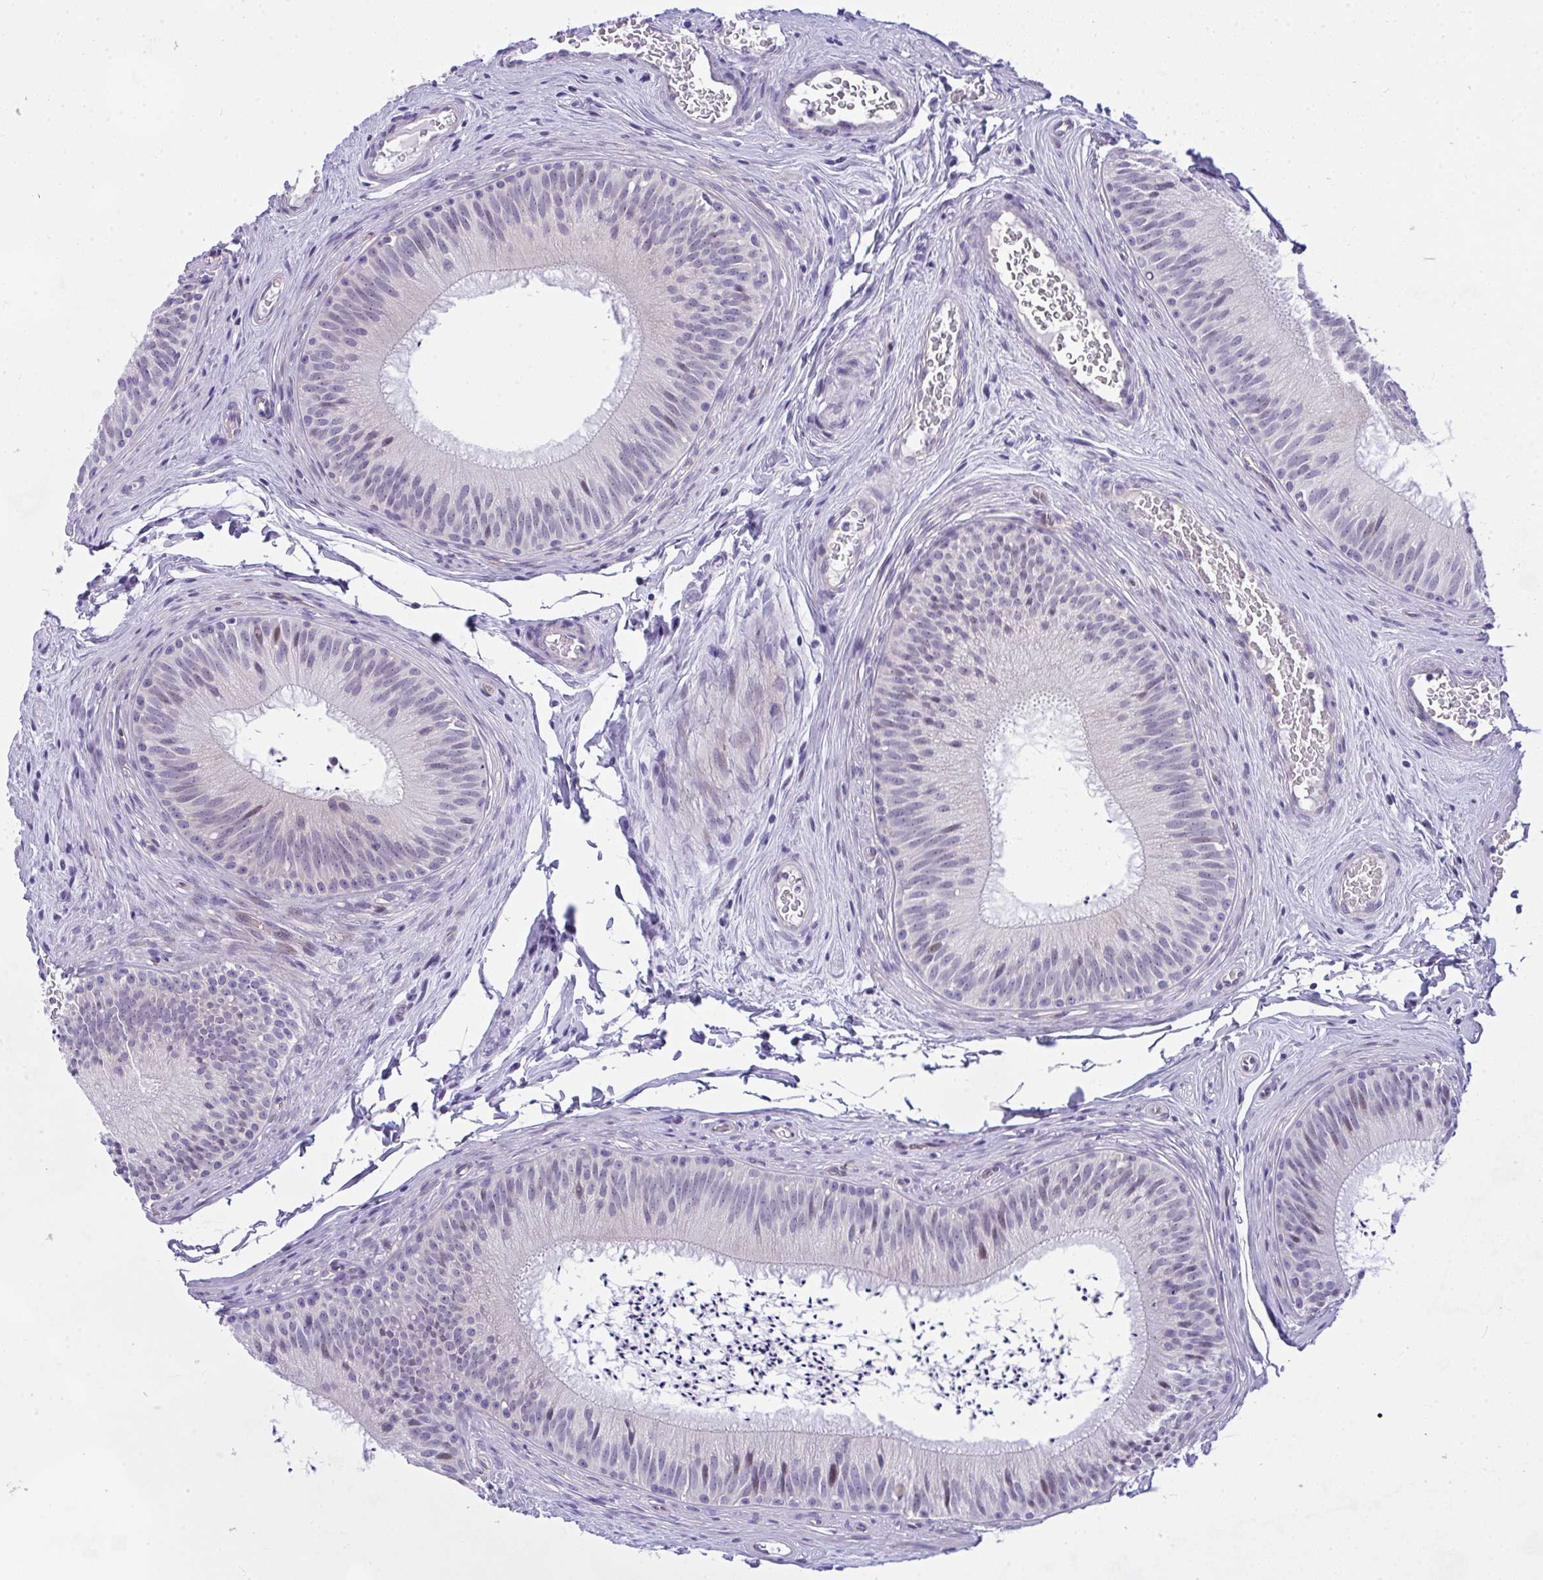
{"staining": {"intensity": "negative", "quantity": "none", "location": "none"}, "tissue": "epididymis", "cell_type": "Glandular cells", "image_type": "normal", "snomed": [{"axis": "morphology", "description": "Normal tissue, NOS"}, {"axis": "topography", "description": "Epididymis"}], "caption": "This is a histopathology image of IHC staining of benign epididymis, which shows no positivity in glandular cells.", "gene": "NFXL1", "patient": {"sex": "male", "age": 24}}